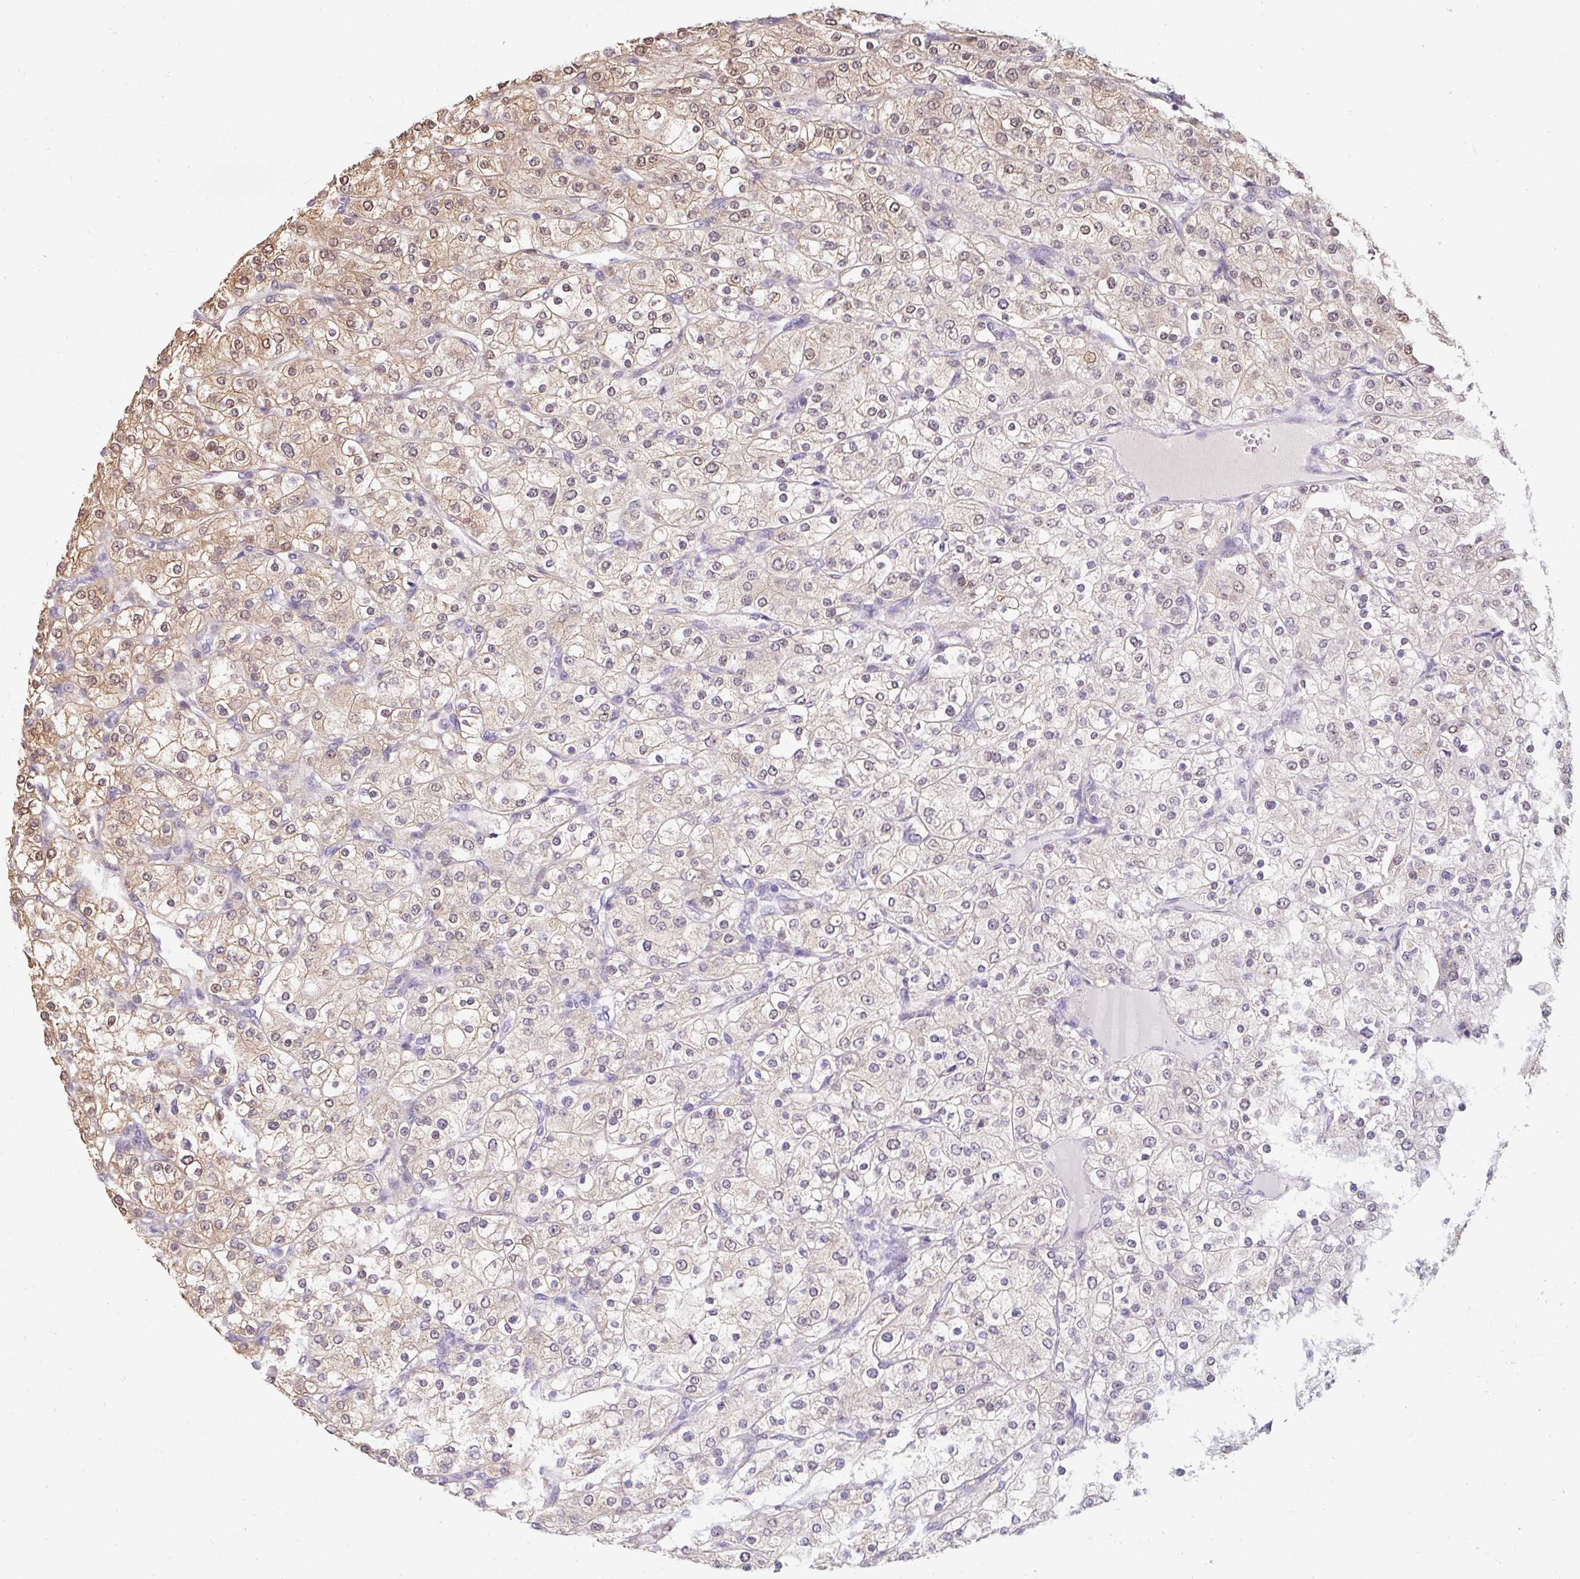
{"staining": {"intensity": "moderate", "quantity": "<25%", "location": "cytoplasmic/membranous,nuclear"}, "tissue": "renal cancer", "cell_type": "Tumor cells", "image_type": "cancer", "snomed": [{"axis": "morphology", "description": "Adenocarcinoma, NOS"}, {"axis": "topography", "description": "Kidney"}], "caption": "Protein staining by immunohistochemistry reveals moderate cytoplasmic/membranous and nuclear expression in approximately <25% of tumor cells in renal cancer.", "gene": "ST13", "patient": {"sex": "male", "age": 80}}